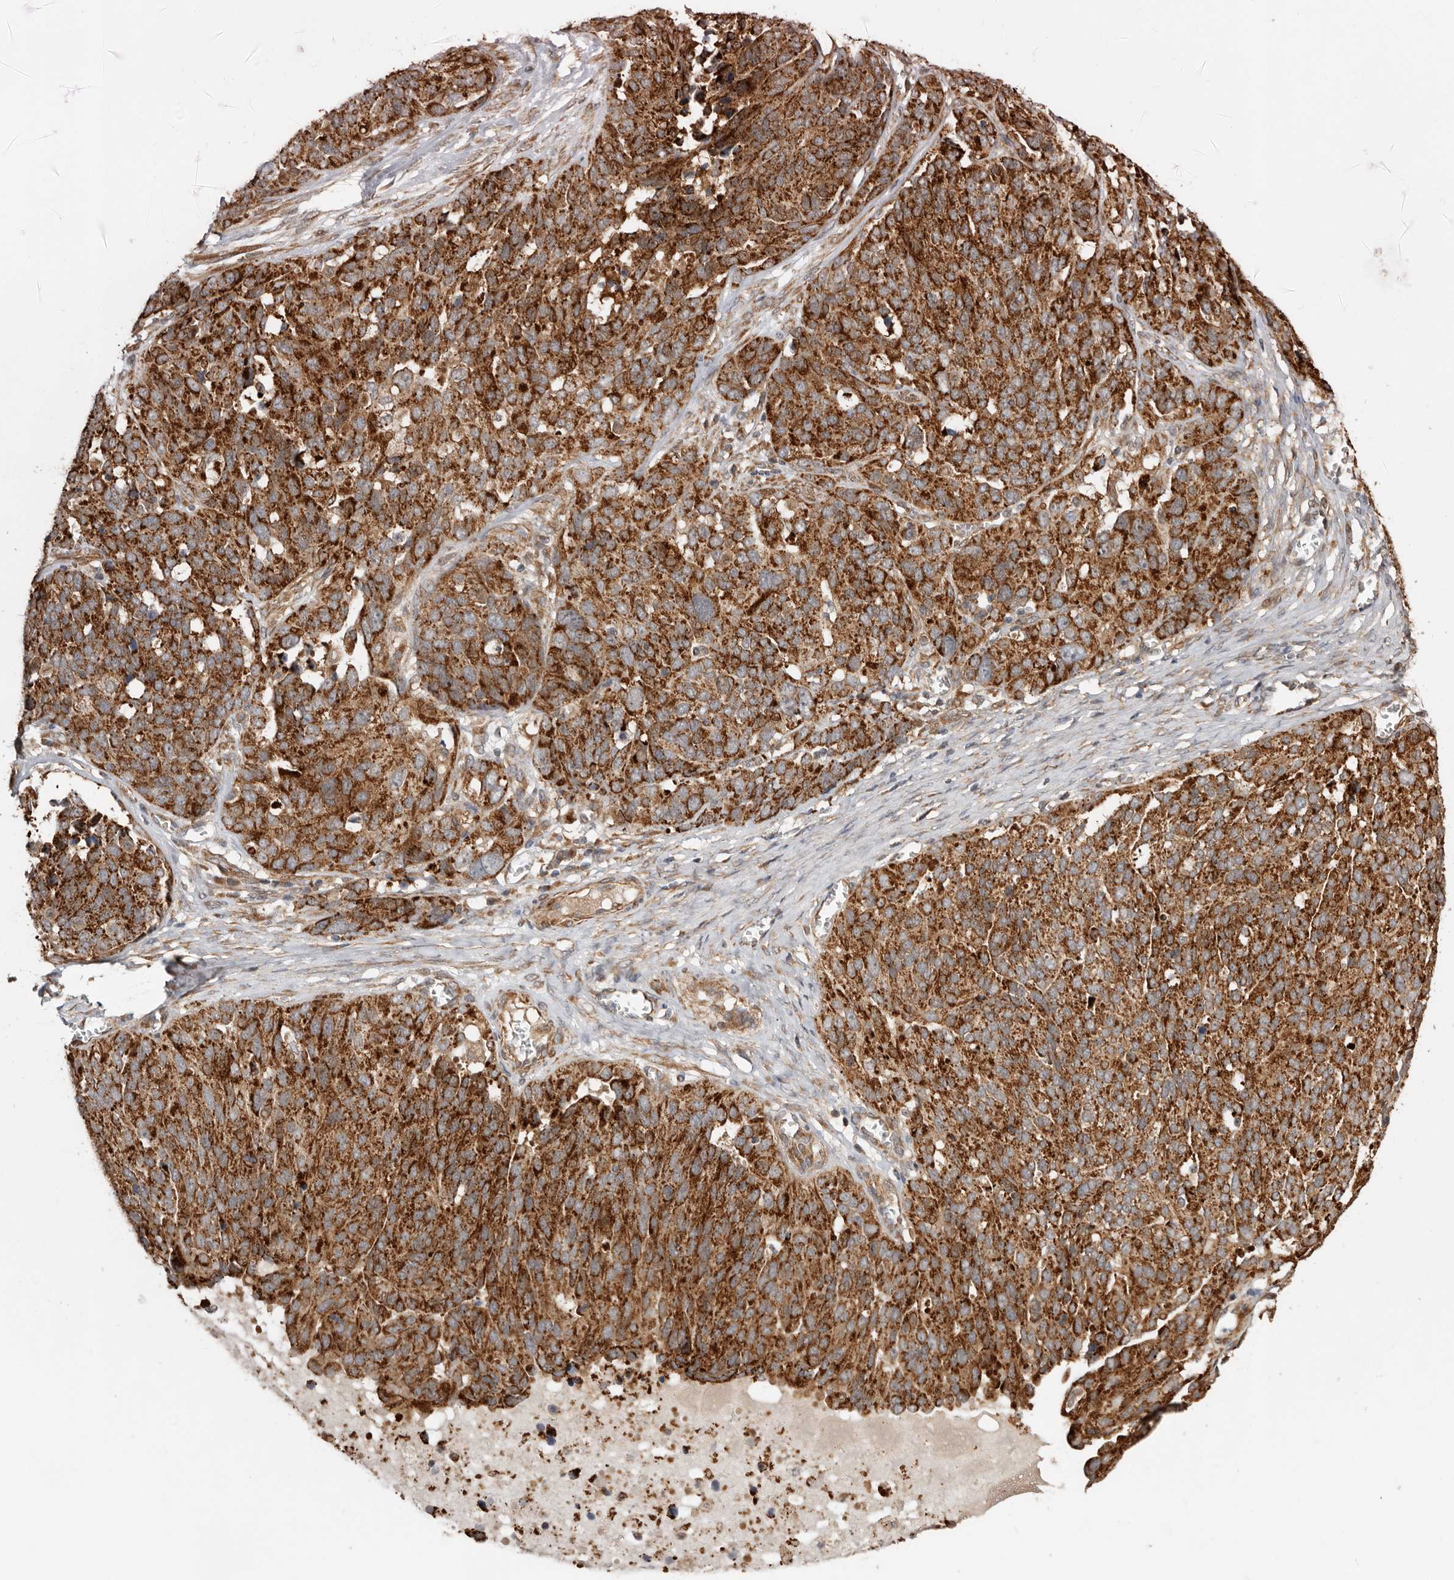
{"staining": {"intensity": "strong", "quantity": ">75%", "location": "cytoplasmic/membranous"}, "tissue": "ovarian cancer", "cell_type": "Tumor cells", "image_type": "cancer", "snomed": [{"axis": "morphology", "description": "Cystadenocarcinoma, serous, NOS"}, {"axis": "topography", "description": "Ovary"}], "caption": "Protein analysis of ovarian cancer (serous cystadenocarcinoma) tissue exhibits strong cytoplasmic/membranous expression in about >75% of tumor cells.", "gene": "PROKR1", "patient": {"sex": "female", "age": 44}}